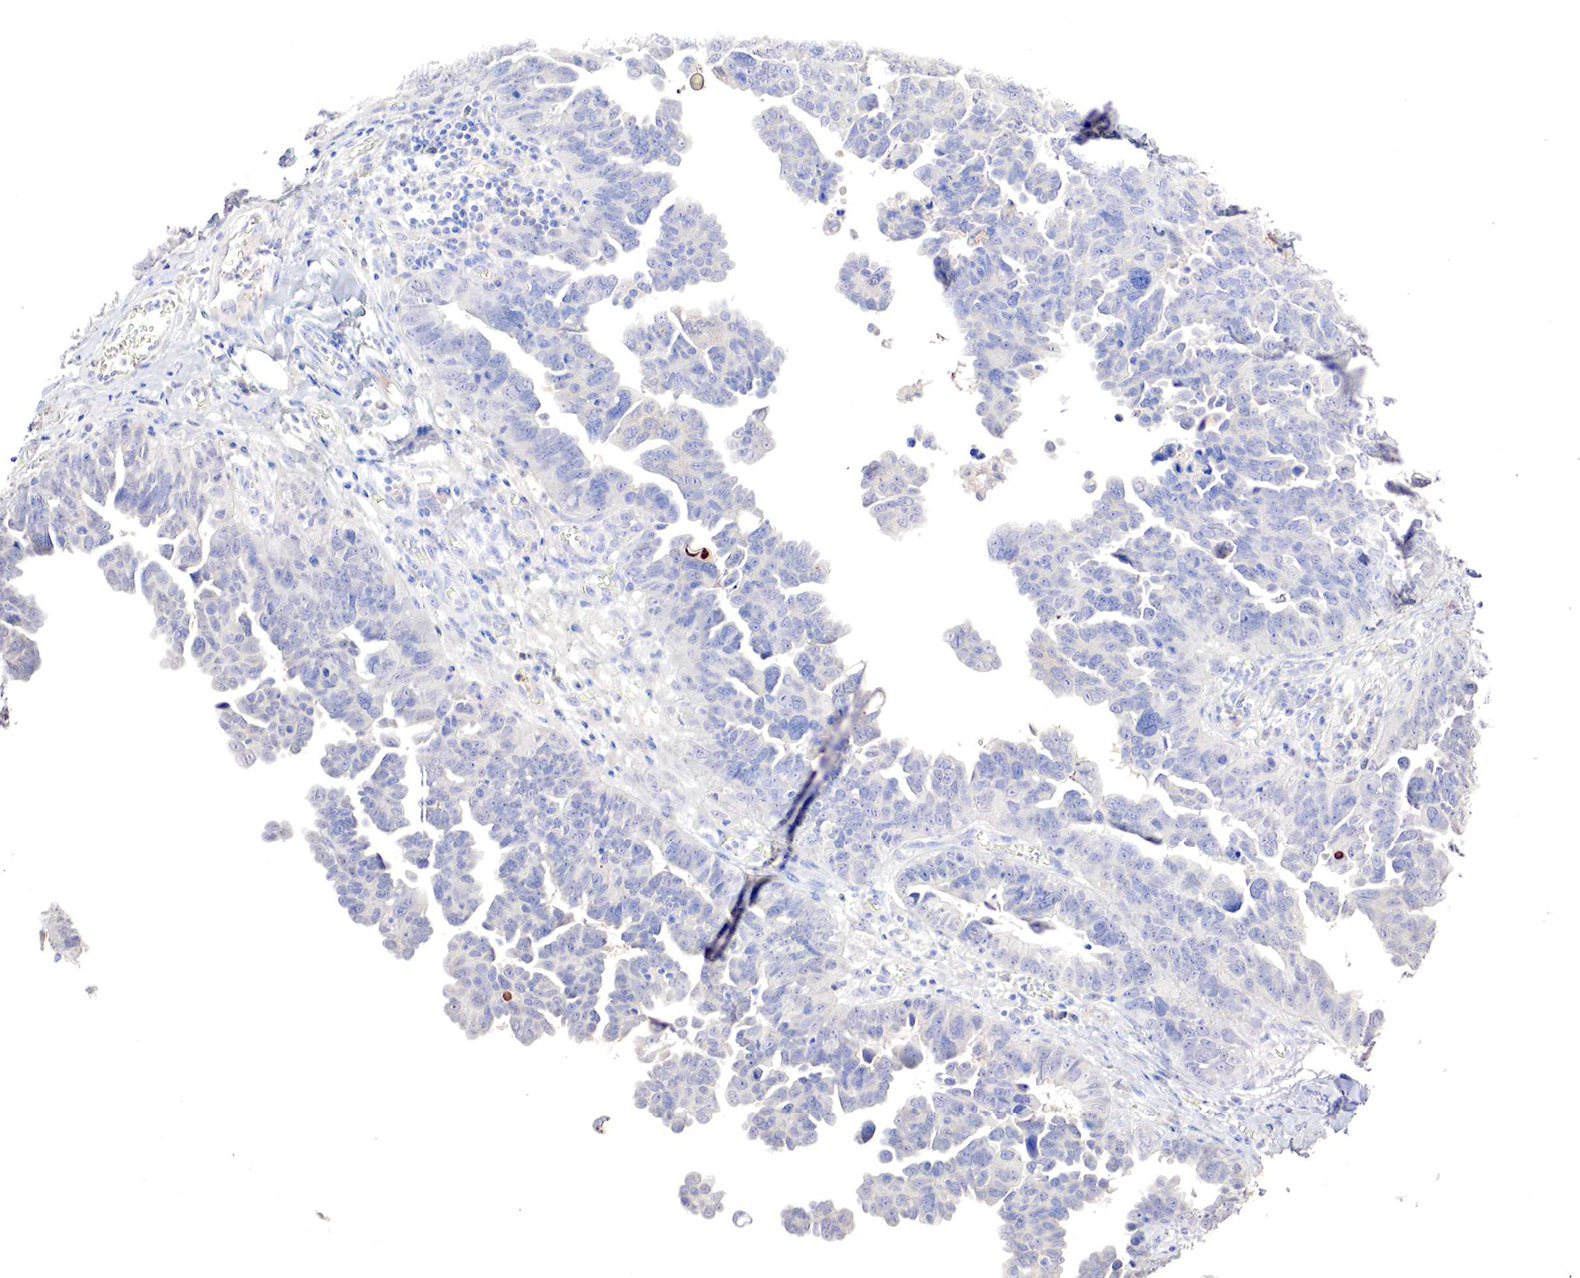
{"staining": {"intensity": "negative", "quantity": "none", "location": "none"}, "tissue": "ovarian cancer", "cell_type": "Tumor cells", "image_type": "cancer", "snomed": [{"axis": "morphology", "description": "Cystadenocarcinoma, serous, NOS"}, {"axis": "topography", "description": "Ovary"}], "caption": "Tumor cells are negative for brown protein staining in ovarian serous cystadenocarcinoma.", "gene": "GATA1", "patient": {"sex": "female", "age": 64}}